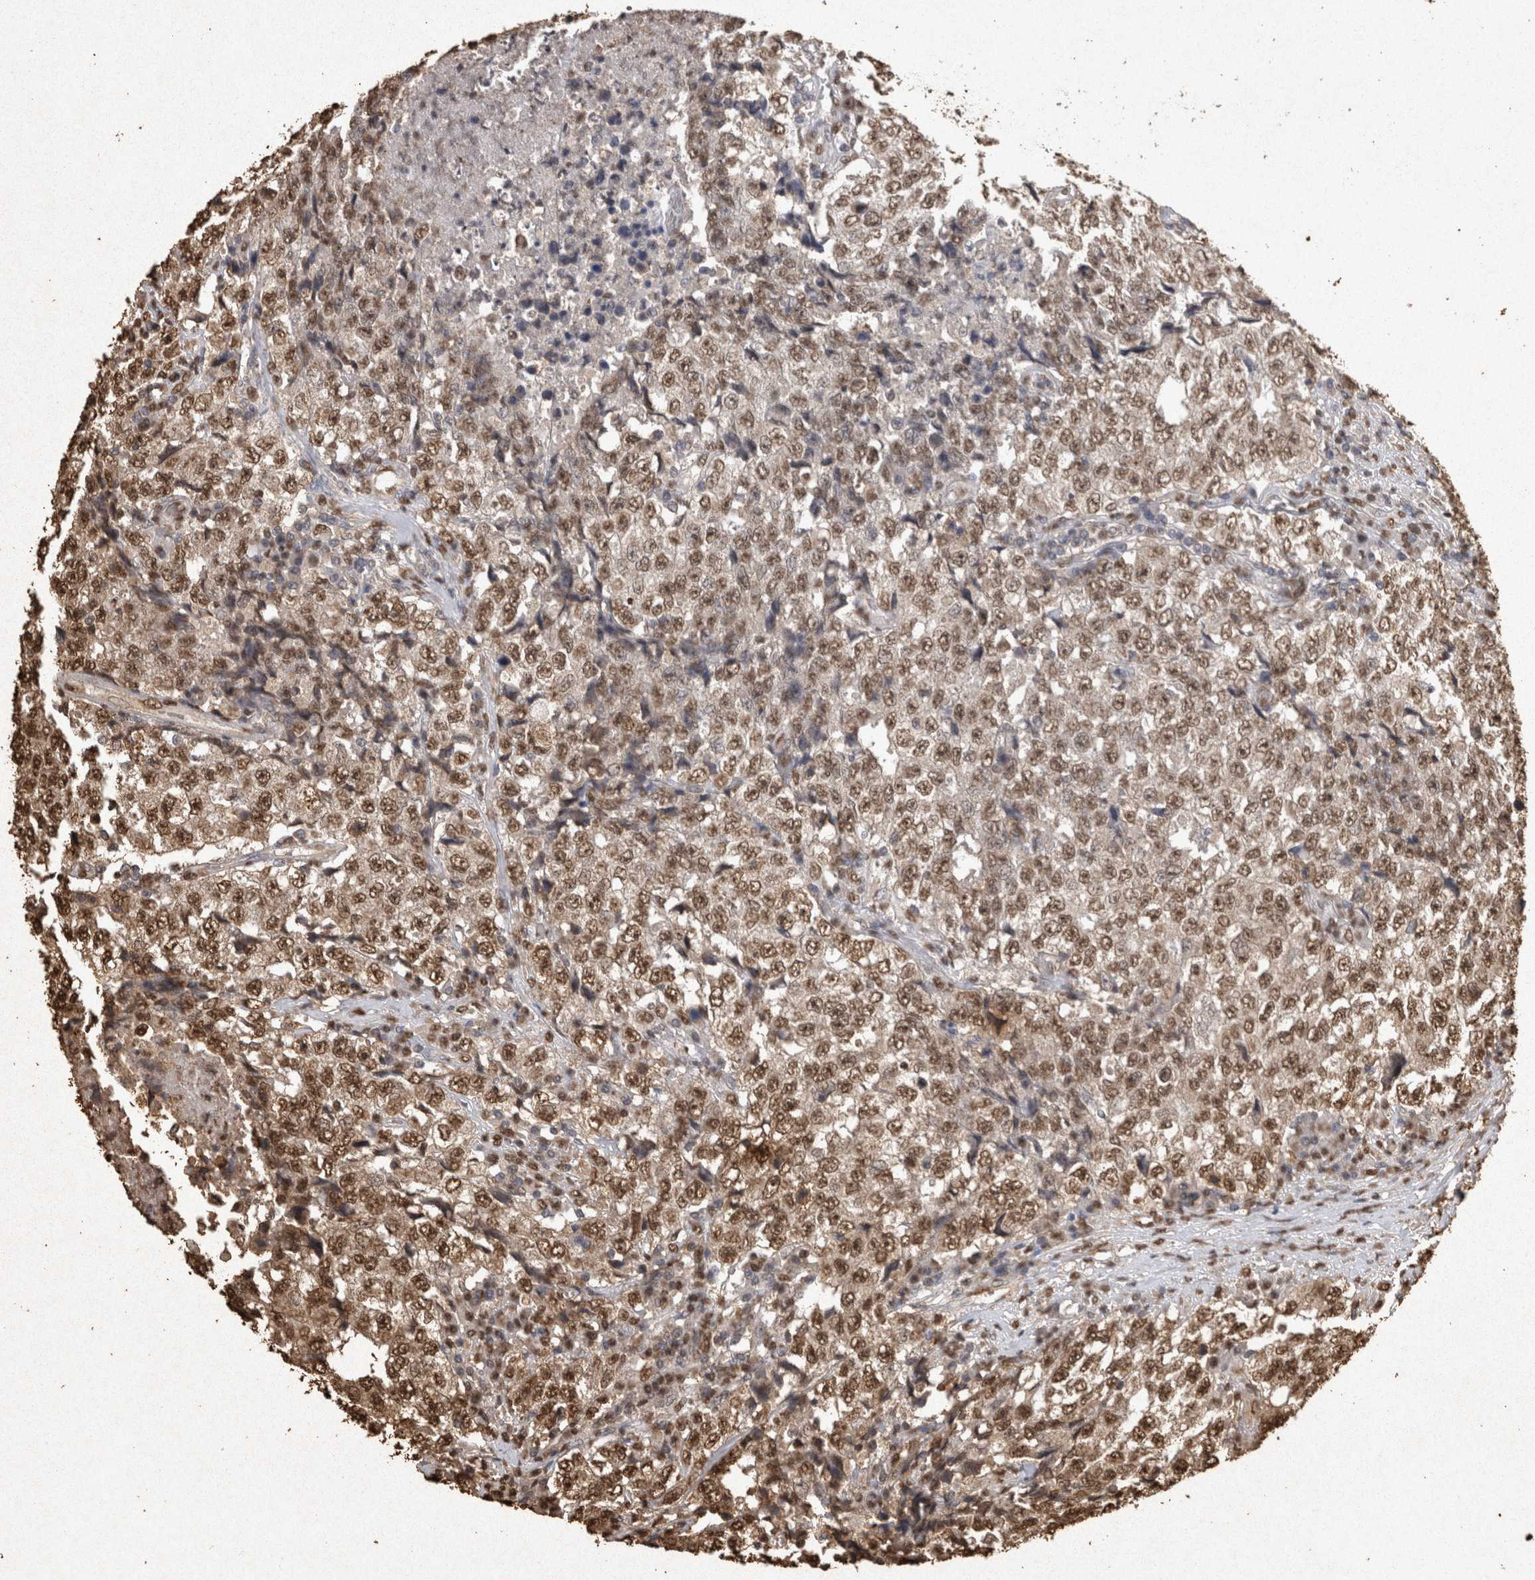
{"staining": {"intensity": "moderate", "quantity": ">75%", "location": "nuclear"}, "tissue": "testis cancer", "cell_type": "Tumor cells", "image_type": "cancer", "snomed": [{"axis": "morphology", "description": "Necrosis, NOS"}, {"axis": "morphology", "description": "Carcinoma, Embryonal, NOS"}, {"axis": "topography", "description": "Testis"}], "caption": "Immunohistochemistry (IHC) micrograph of neoplastic tissue: human embryonal carcinoma (testis) stained using immunohistochemistry (IHC) exhibits medium levels of moderate protein expression localized specifically in the nuclear of tumor cells, appearing as a nuclear brown color.", "gene": "OAS2", "patient": {"sex": "male", "age": 19}}